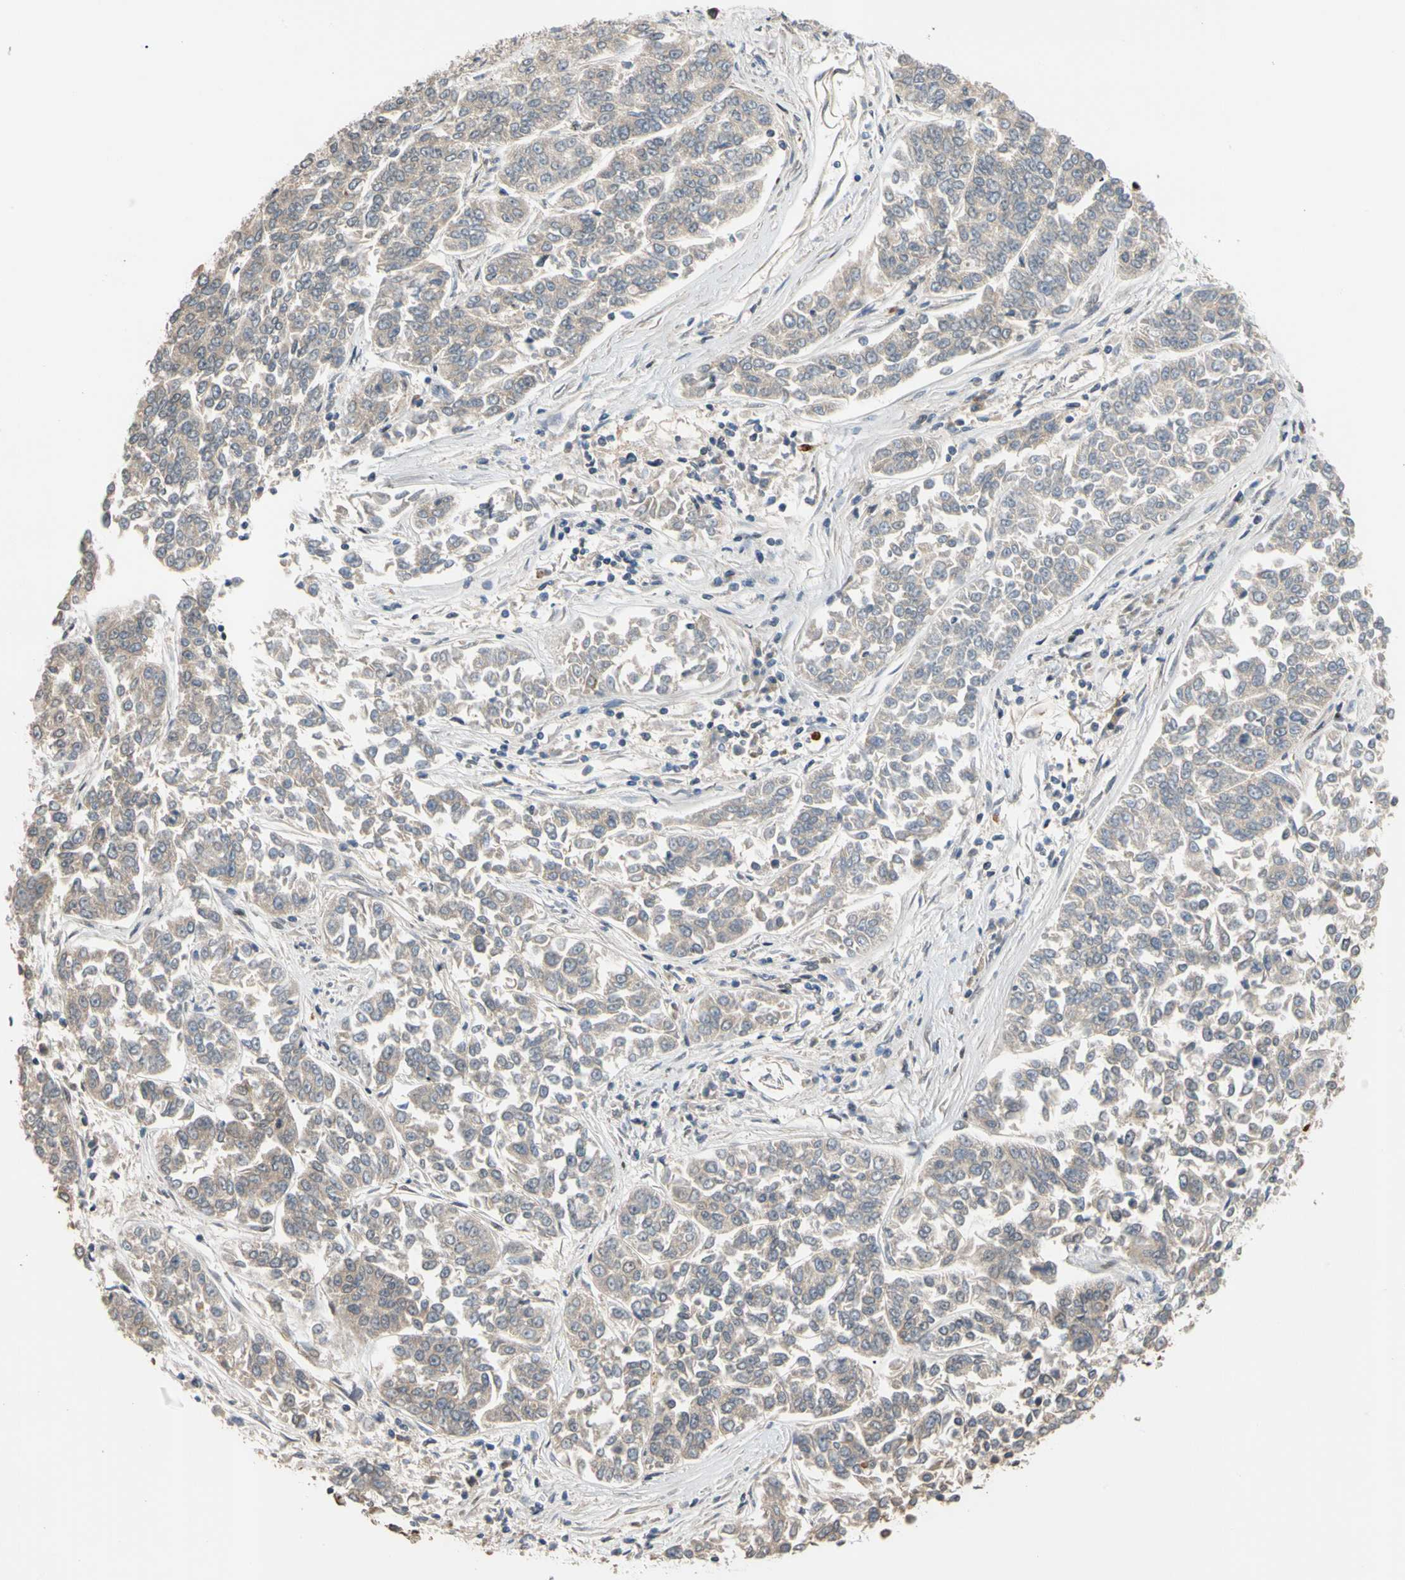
{"staining": {"intensity": "weak", "quantity": "25%-75%", "location": "cytoplasmic/membranous"}, "tissue": "lung cancer", "cell_type": "Tumor cells", "image_type": "cancer", "snomed": [{"axis": "morphology", "description": "Adenocarcinoma, NOS"}, {"axis": "topography", "description": "Lung"}], "caption": "A brown stain shows weak cytoplasmic/membranous staining of a protein in lung adenocarcinoma tumor cells. The protein of interest is stained brown, and the nuclei are stained in blue (DAB (3,3'-diaminobenzidine) IHC with brightfield microscopy, high magnification).", "gene": "IP6K2", "patient": {"sex": "male", "age": 84}}